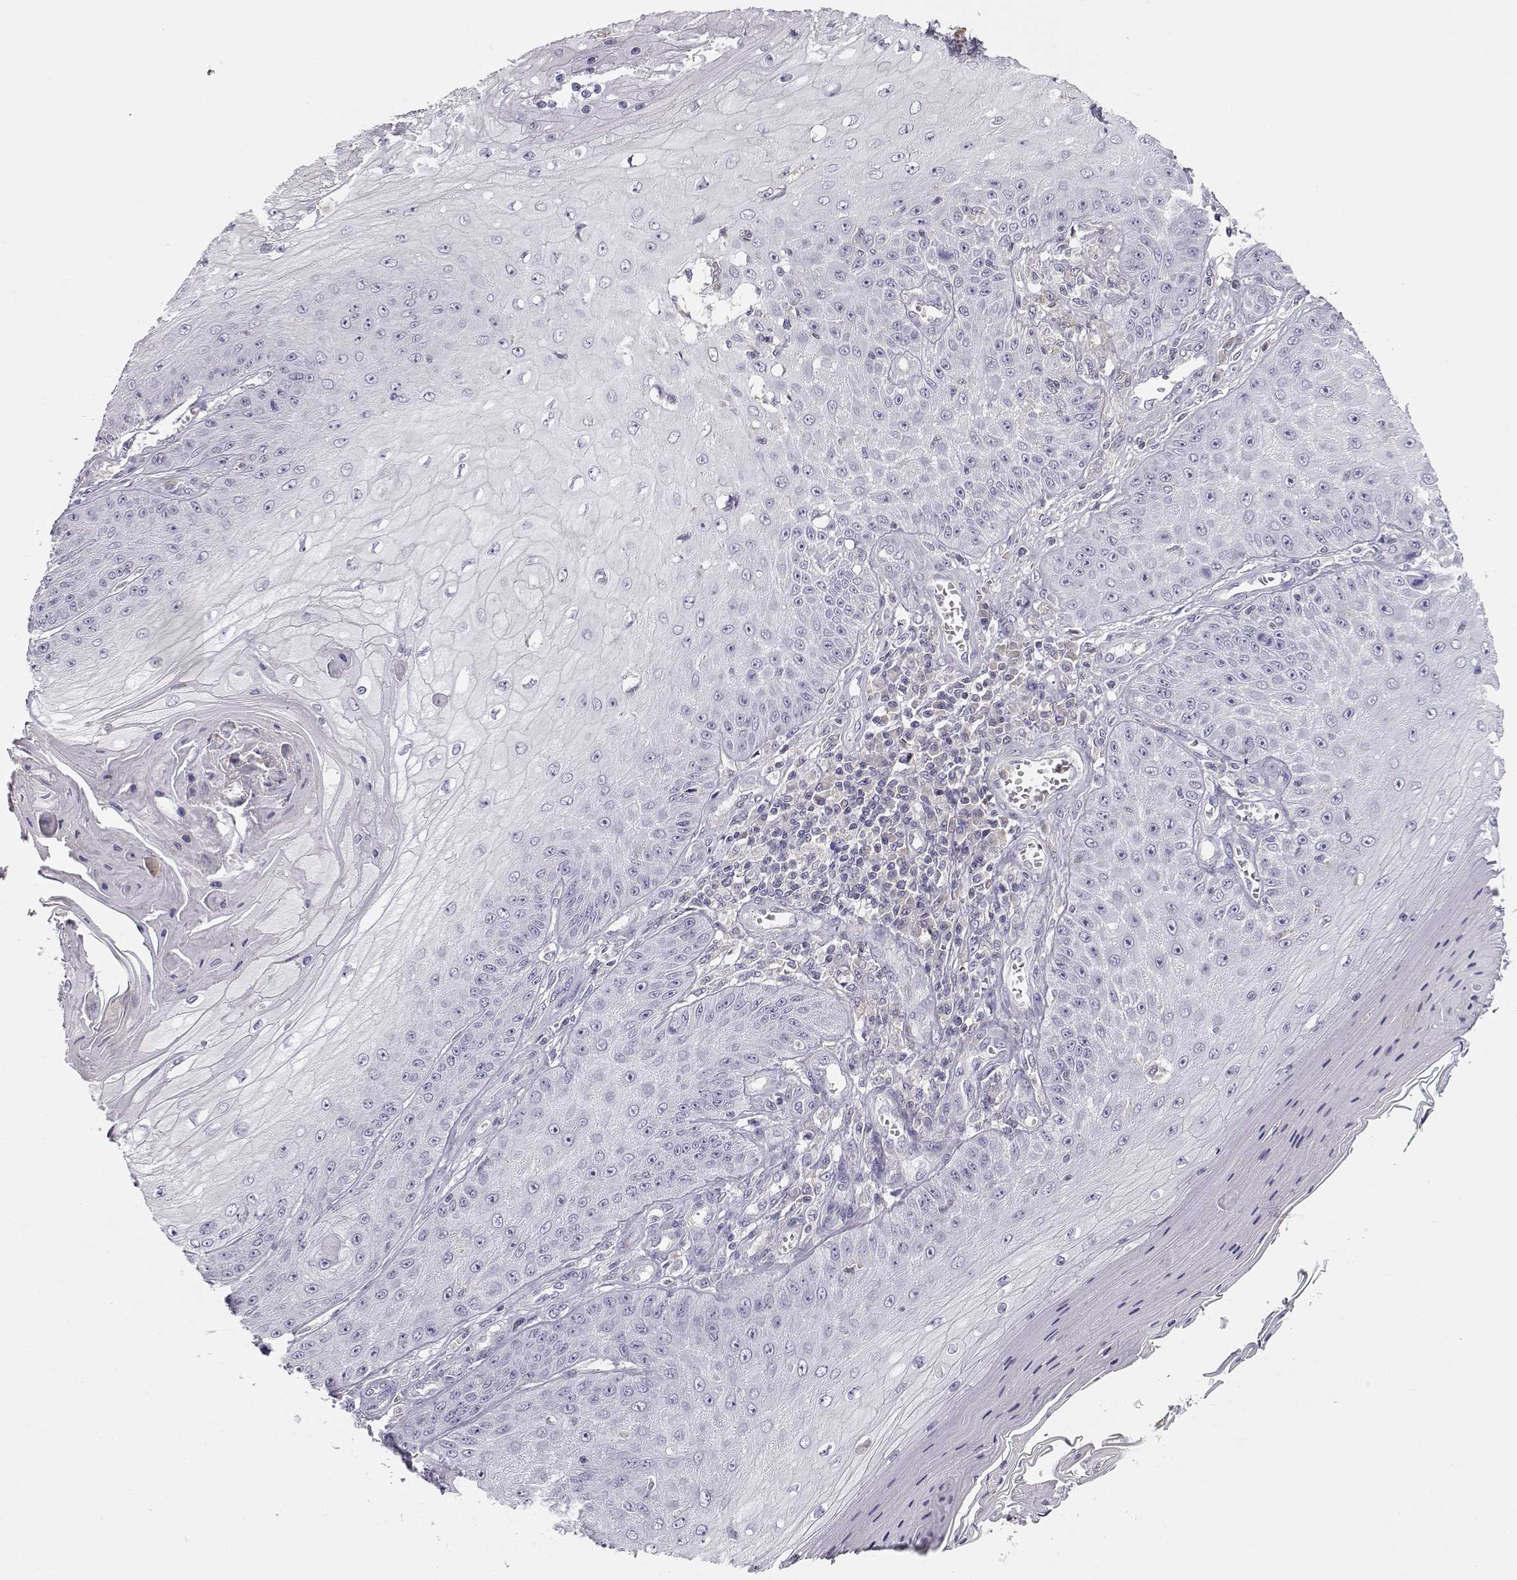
{"staining": {"intensity": "negative", "quantity": "none", "location": "none"}, "tissue": "skin cancer", "cell_type": "Tumor cells", "image_type": "cancer", "snomed": [{"axis": "morphology", "description": "Squamous cell carcinoma, NOS"}, {"axis": "topography", "description": "Skin"}], "caption": "A high-resolution histopathology image shows IHC staining of skin cancer, which demonstrates no significant positivity in tumor cells.", "gene": "VAV1", "patient": {"sex": "male", "age": 70}}